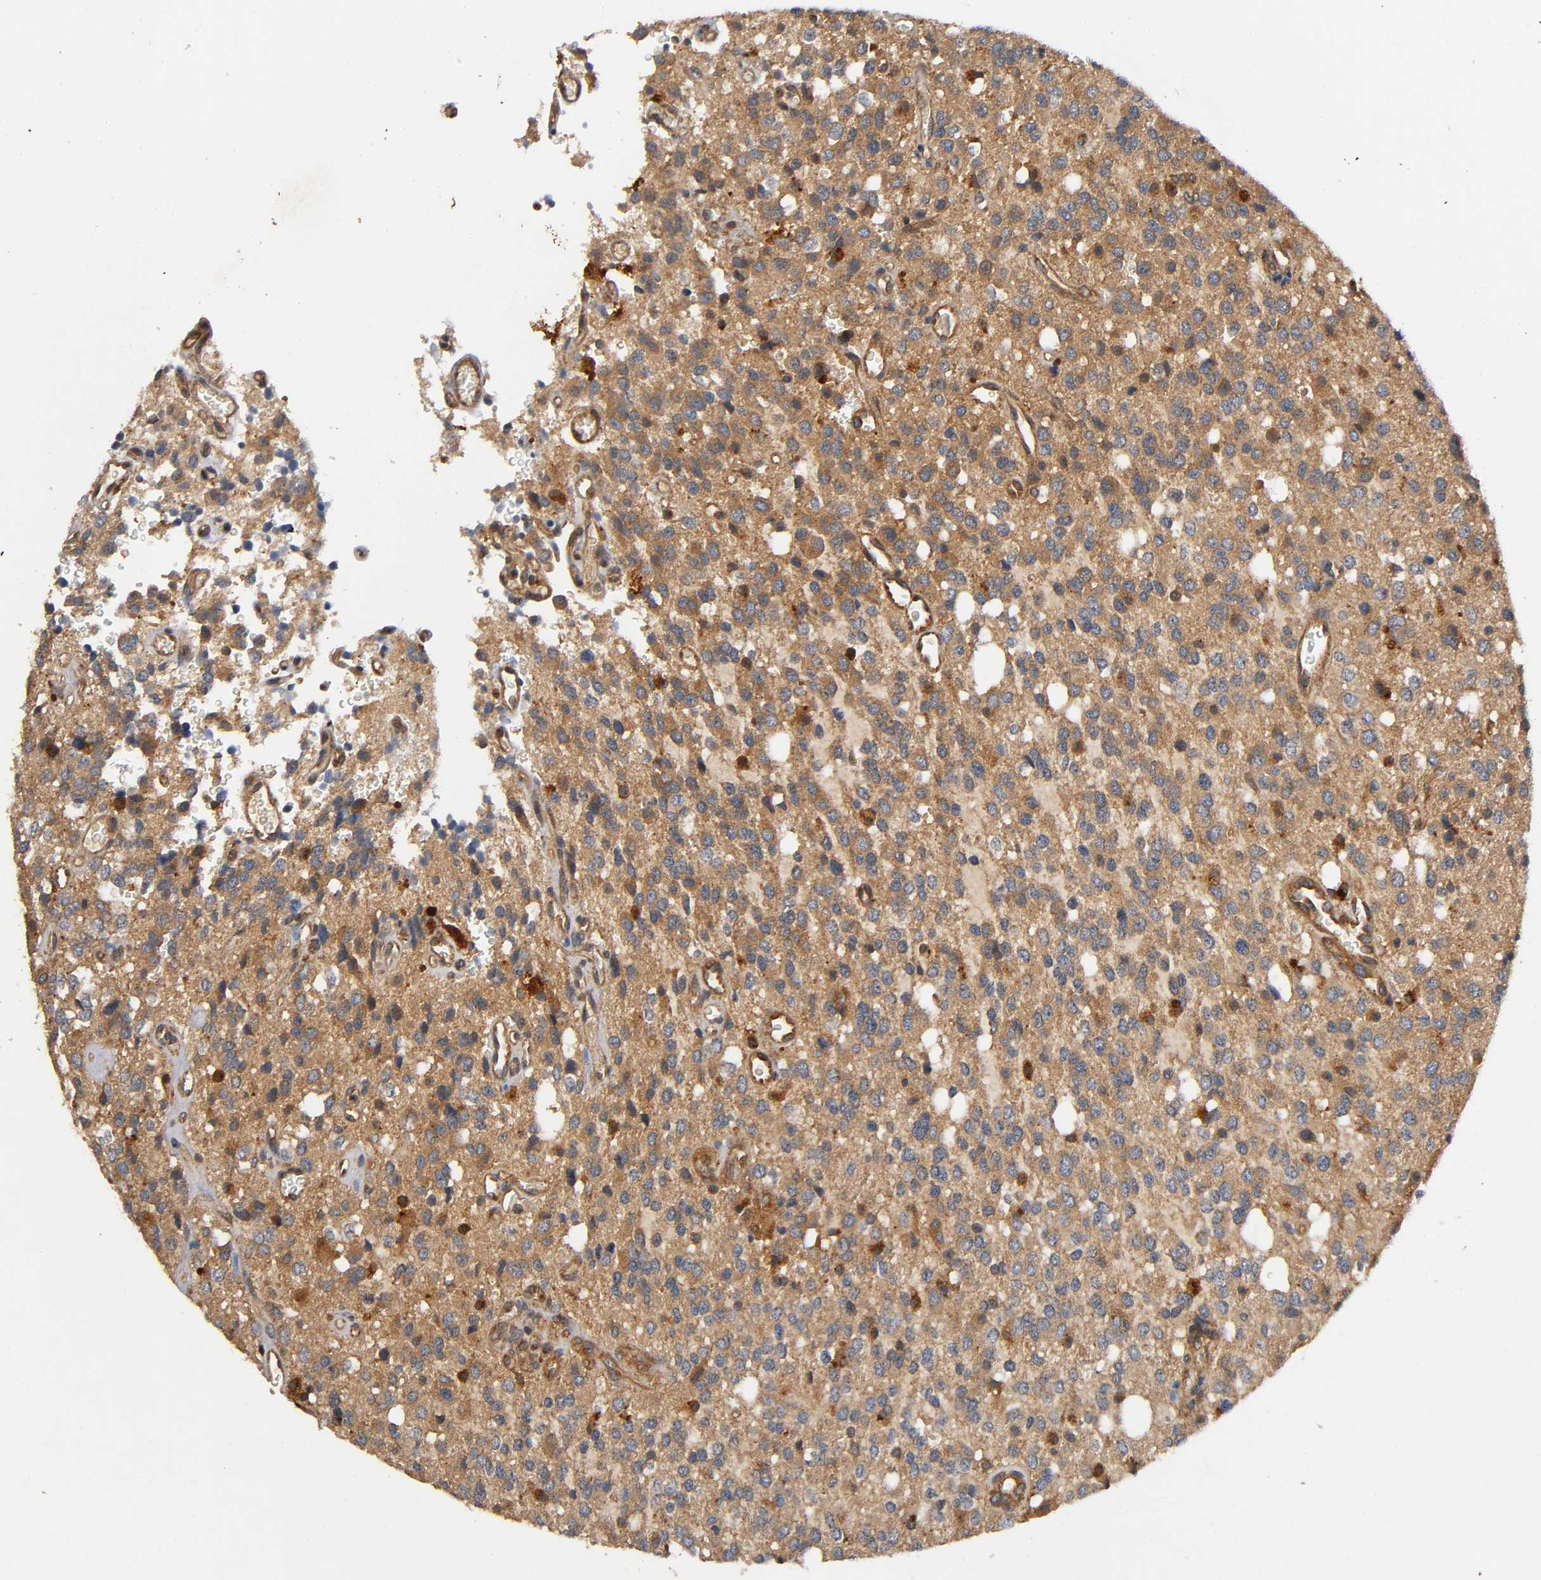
{"staining": {"intensity": "moderate", "quantity": ">75%", "location": "cytoplasmic/membranous"}, "tissue": "glioma", "cell_type": "Tumor cells", "image_type": "cancer", "snomed": [{"axis": "morphology", "description": "Glioma, malignant, High grade"}, {"axis": "topography", "description": "Brain"}], "caption": "The histopathology image demonstrates a brown stain indicating the presence of a protein in the cytoplasmic/membranous of tumor cells in glioma. The protein is shown in brown color, while the nuclei are stained blue.", "gene": "IKBKB", "patient": {"sex": "male", "age": 47}}